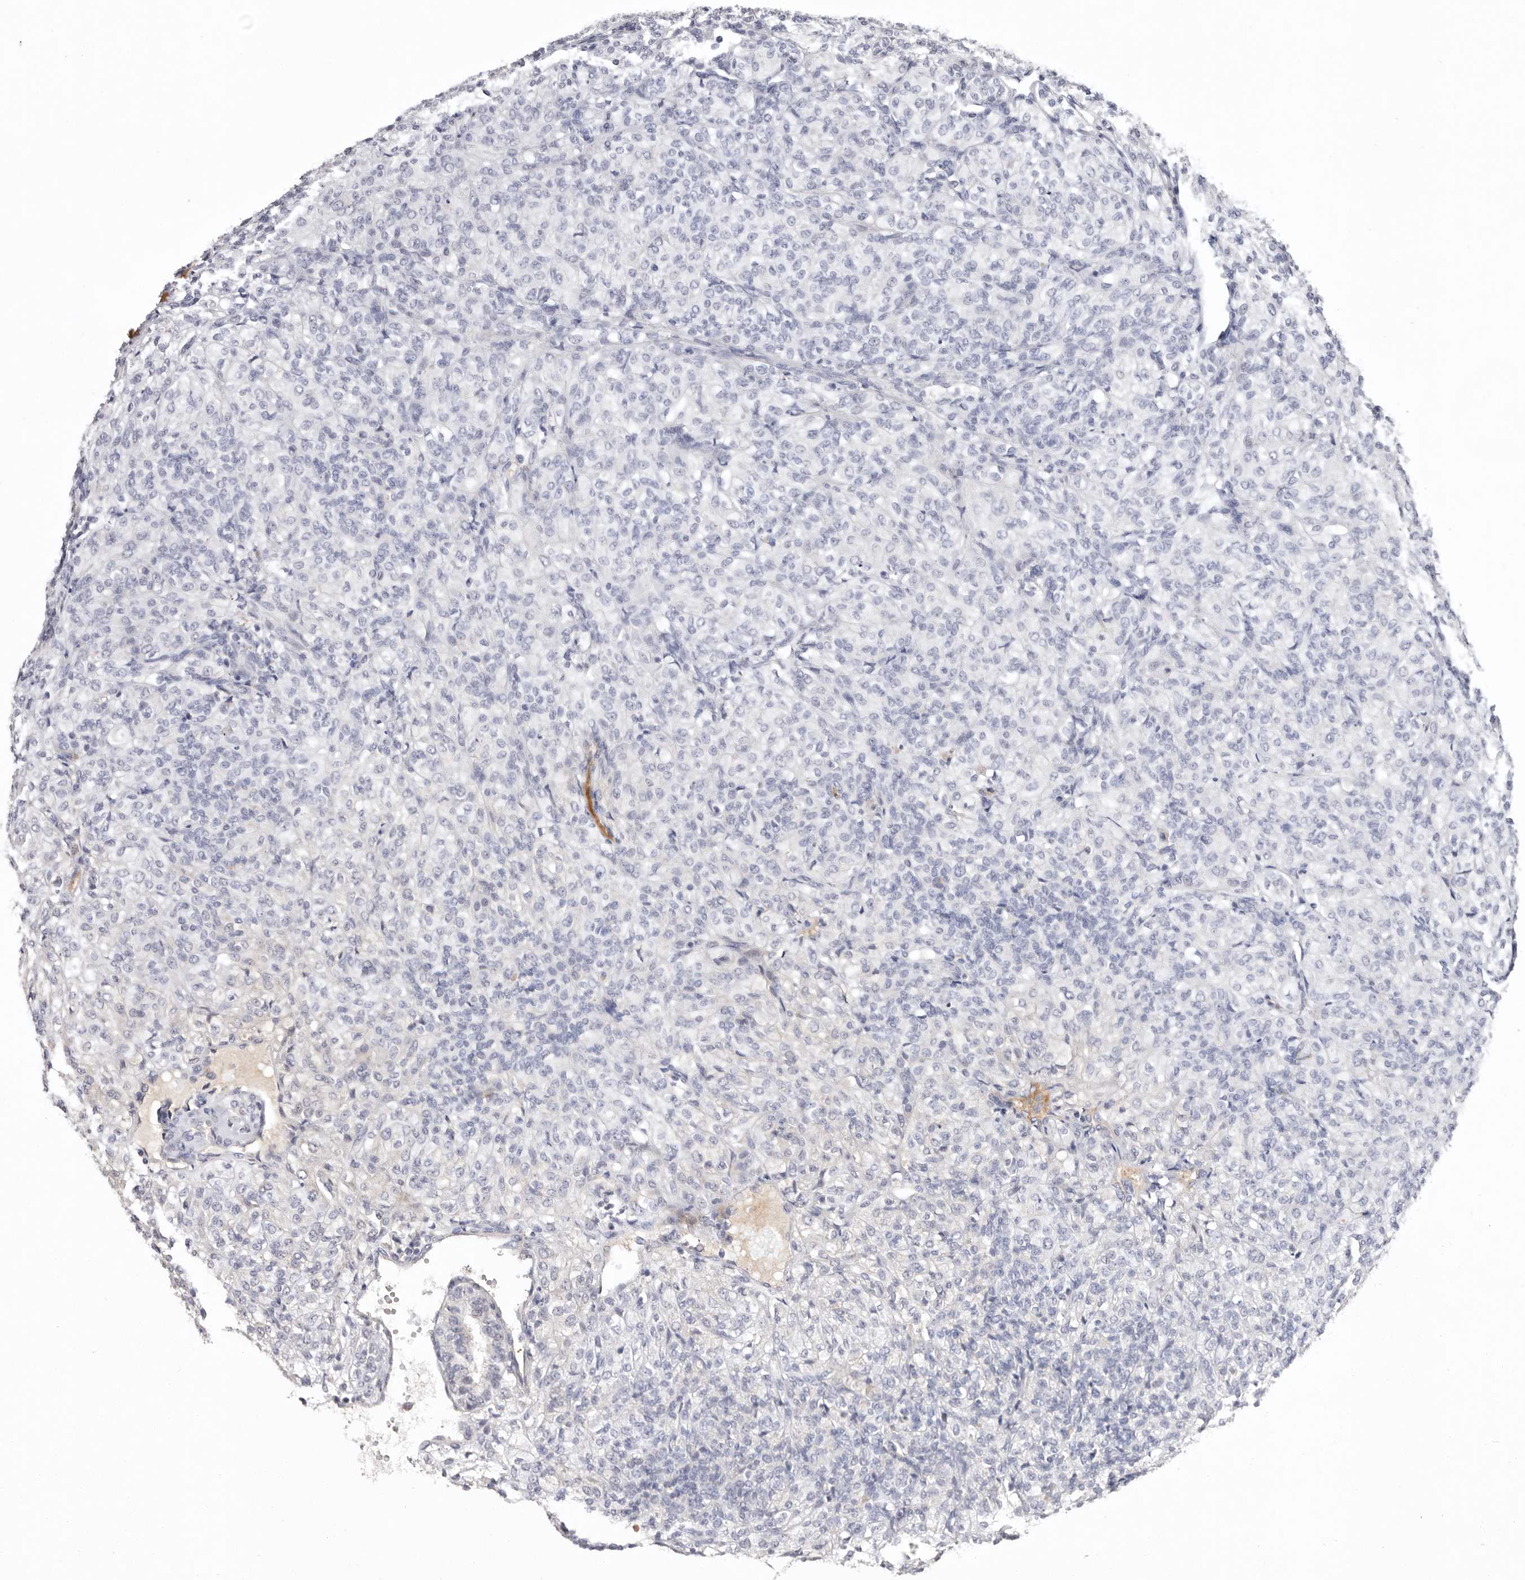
{"staining": {"intensity": "negative", "quantity": "none", "location": "none"}, "tissue": "renal cancer", "cell_type": "Tumor cells", "image_type": "cancer", "snomed": [{"axis": "morphology", "description": "Adenocarcinoma, NOS"}, {"axis": "topography", "description": "Kidney"}], "caption": "Immunohistochemistry (IHC) histopathology image of neoplastic tissue: renal adenocarcinoma stained with DAB (3,3'-diaminobenzidine) exhibits no significant protein staining in tumor cells.", "gene": "LMLN", "patient": {"sex": "male", "age": 77}}